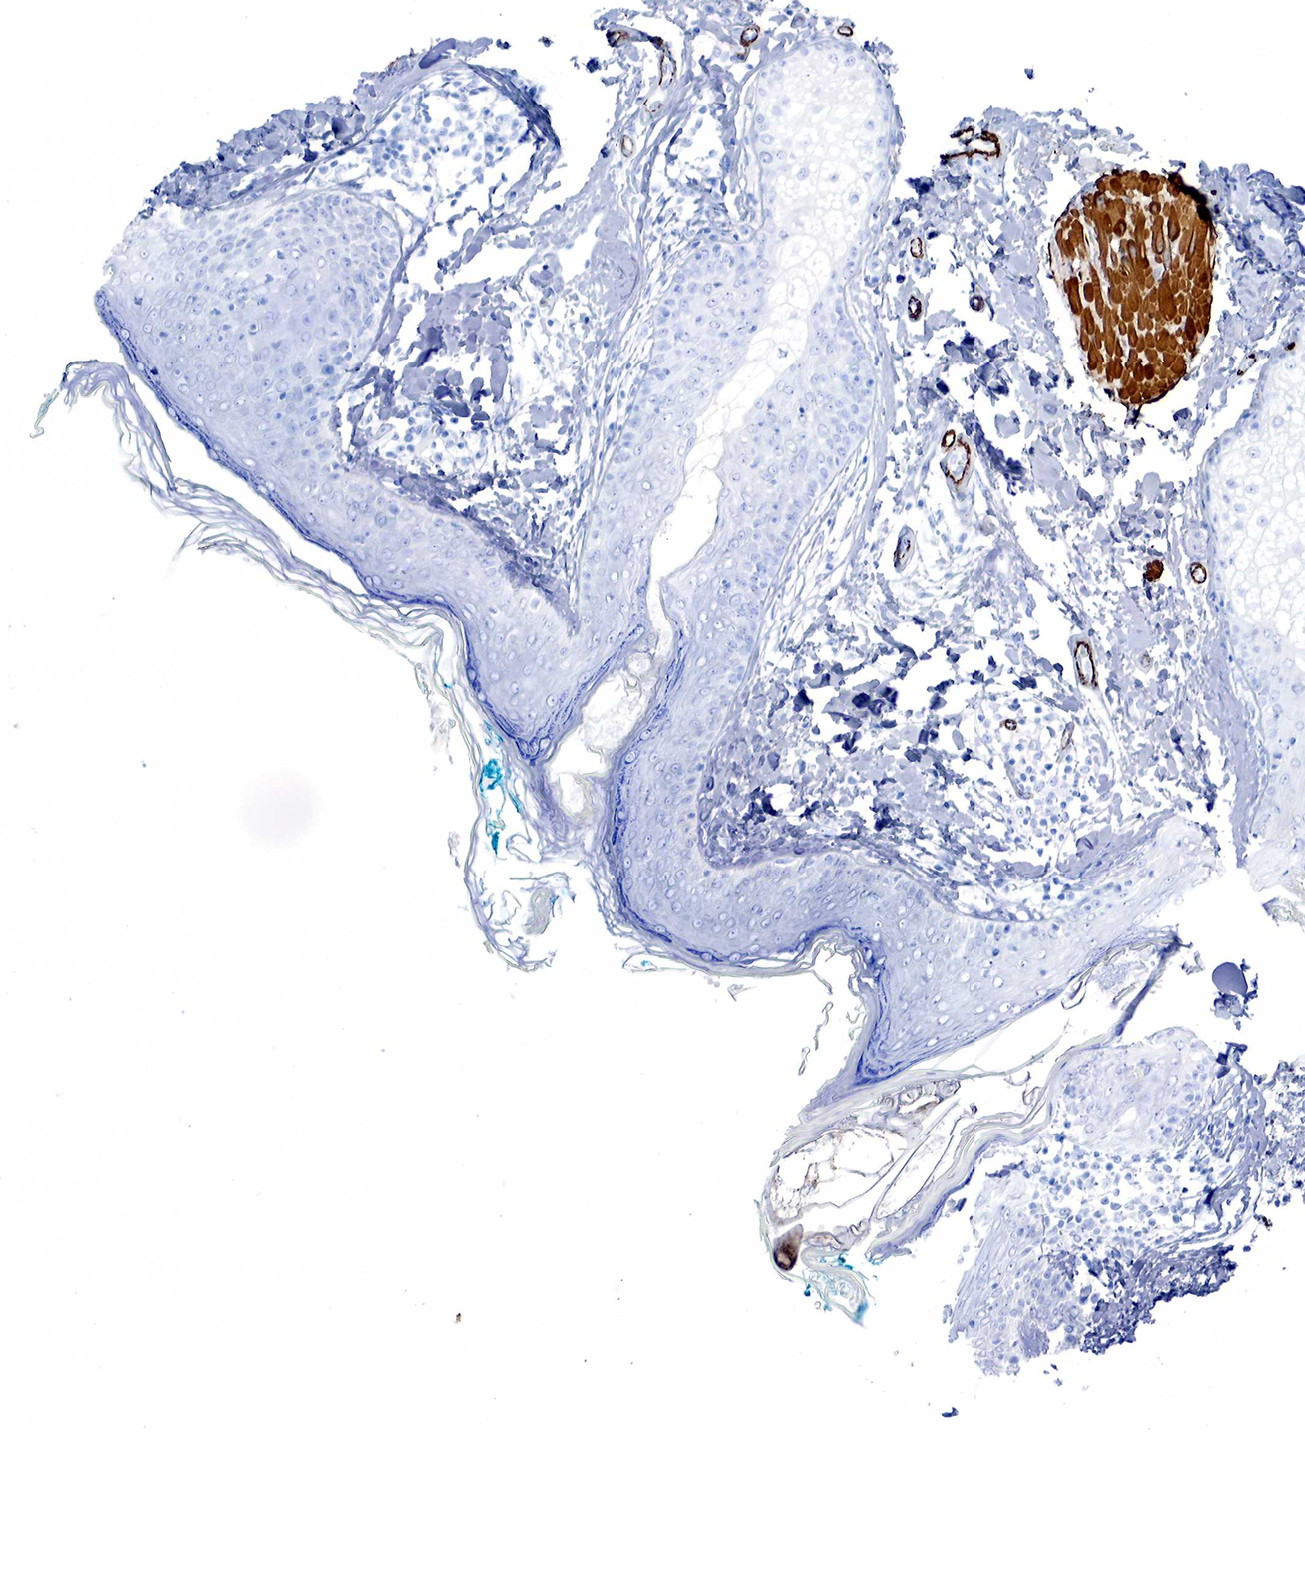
{"staining": {"intensity": "negative", "quantity": "none", "location": "none"}, "tissue": "skin", "cell_type": "Fibroblasts", "image_type": "normal", "snomed": [{"axis": "morphology", "description": "Normal tissue, NOS"}, {"axis": "topography", "description": "Skin"}], "caption": "A high-resolution histopathology image shows IHC staining of normal skin, which displays no significant expression in fibroblasts. The staining is performed using DAB (3,3'-diaminobenzidine) brown chromogen with nuclei counter-stained in using hematoxylin.", "gene": "ACTA1", "patient": {"sex": "male", "age": 86}}